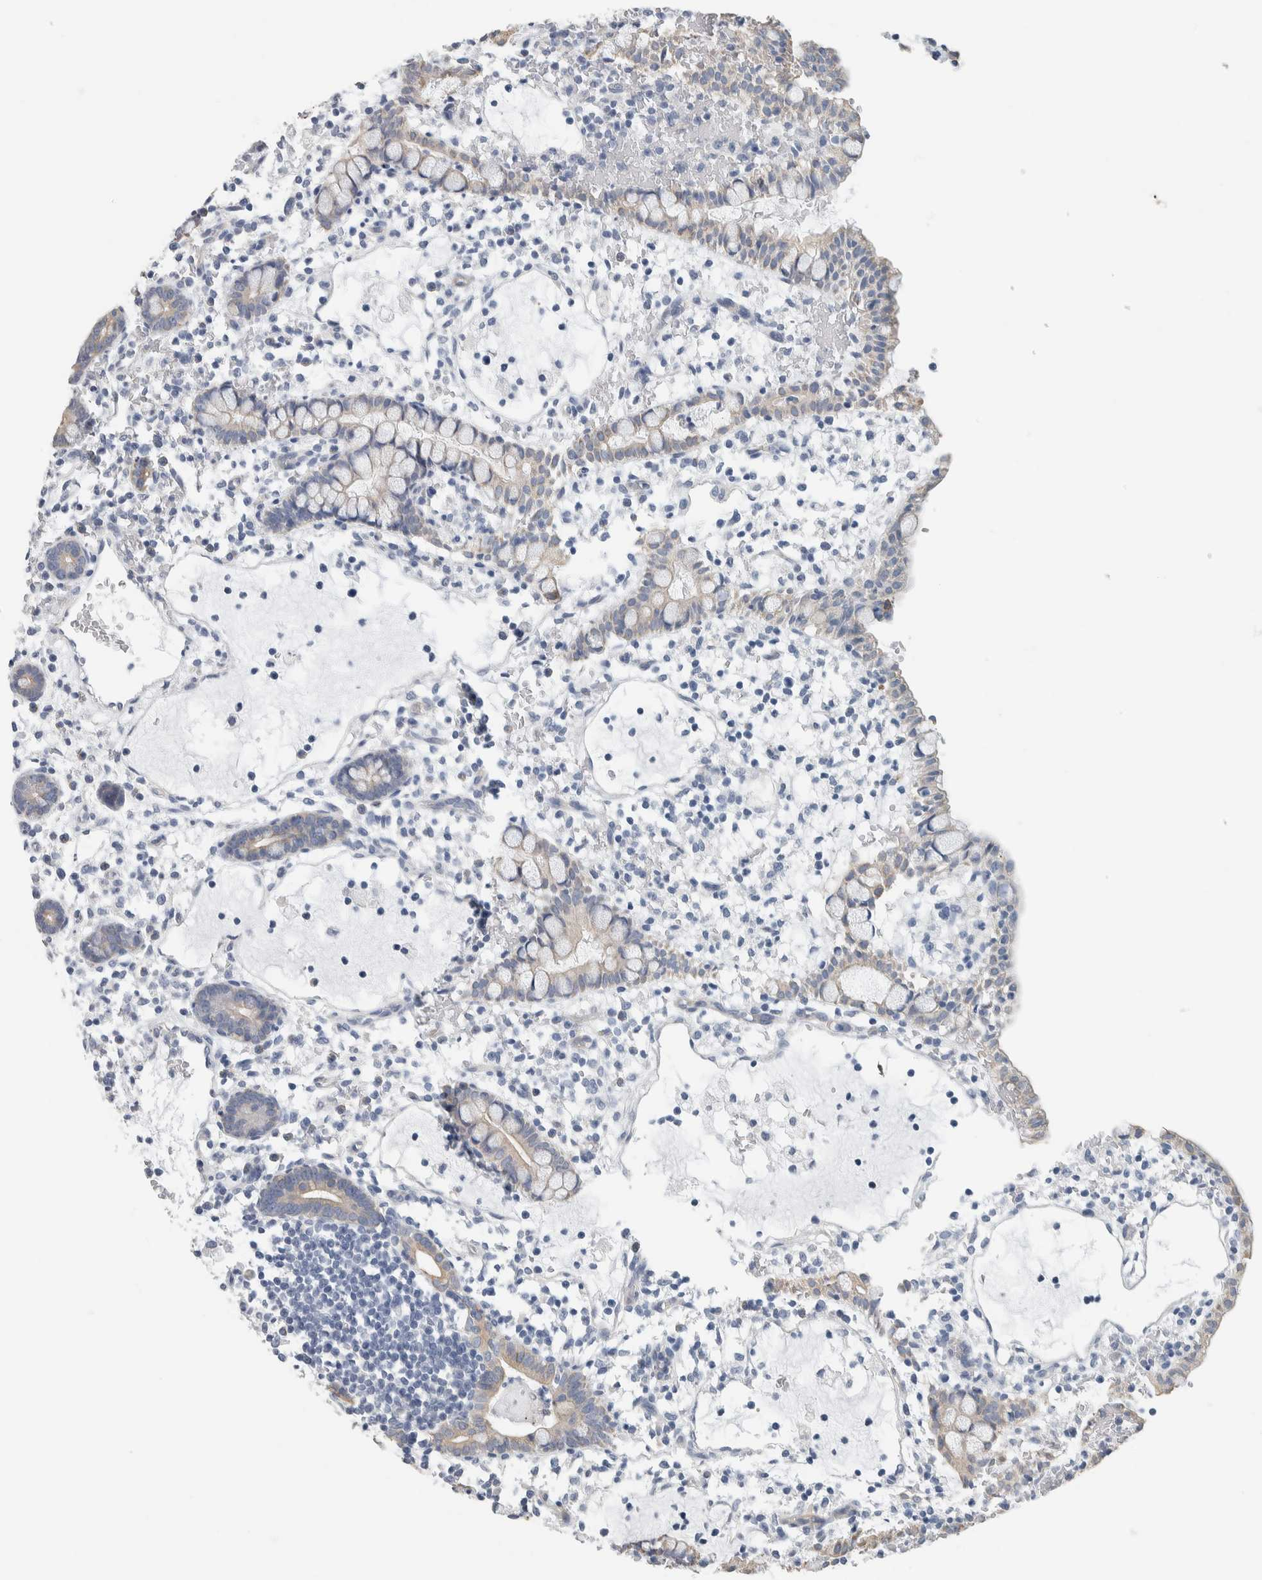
{"staining": {"intensity": "weak", "quantity": "<25%", "location": "cytoplasmic/membranous"}, "tissue": "small intestine", "cell_type": "Glandular cells", "image_type": "normal", "snomed": [{"axis": "morphology", "description": "Normal tissue, NOS"}, {"axis": "morphology", "description": "Developmental malformation"}, {"axis": "topography", "description": "Small intestine"}], "caption": "Immunohistochemical staining of unremarkable human small intestine reveals no significant expression in glandular cells.", "gene": "NEFM", "patient": {"sex": "male"}}